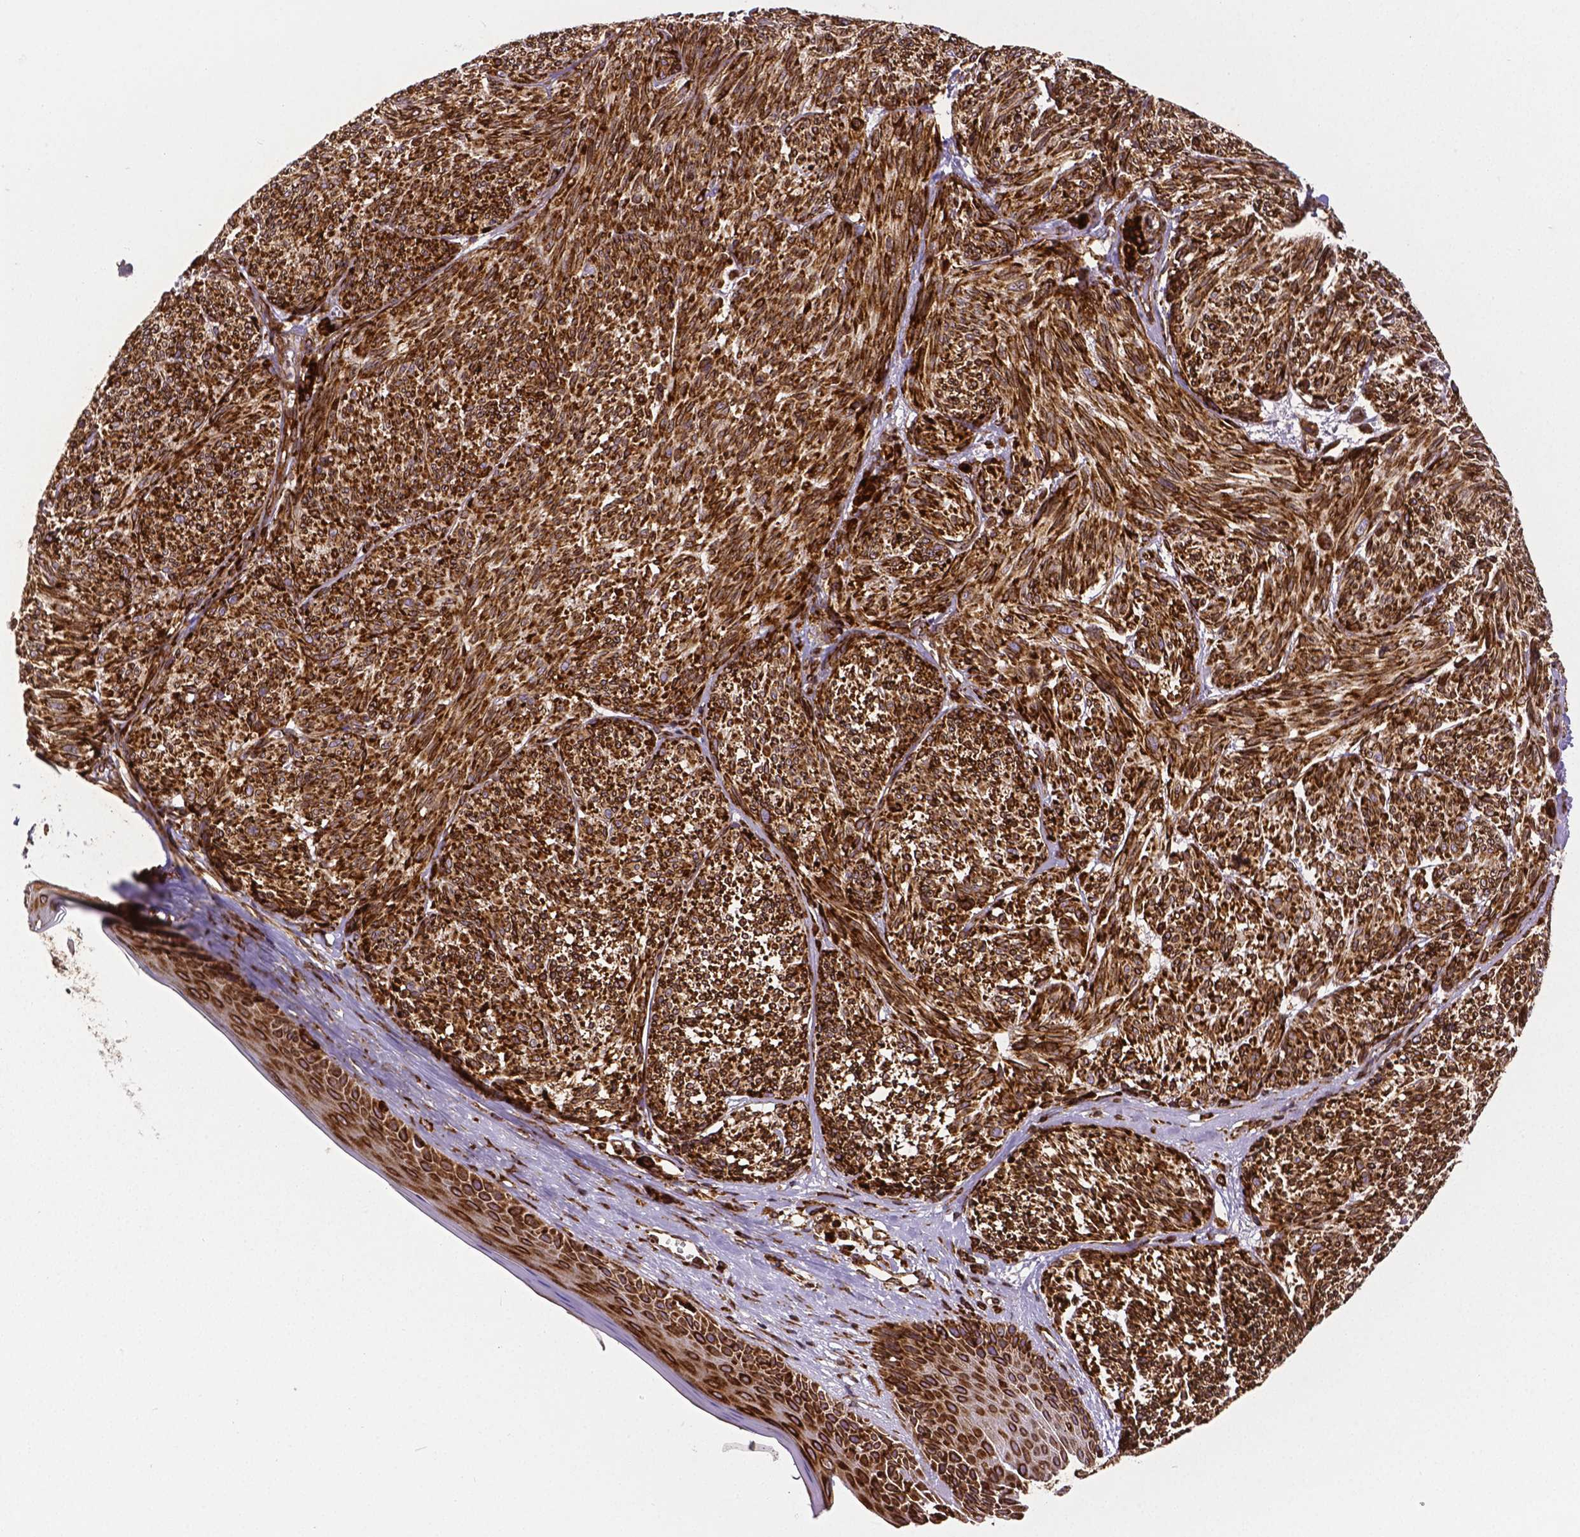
{"staining": {"intensity": "strong", "quantity": ">75%", "location": "cytoplasmic/membranous"}, "tissue": "melanoma", "cell_type": "Tumor cells", "image_type": "cancer", "snomed": [{"axis": "morphology", "description": "Malignant melanoma, NOS"}, {"axis": "topography", "description": "Skin"}], "caption": "The immunohistochemical stain labels strong cytoplasmic/membranous staining in tumor cells of malignant melanoma tissue.", "gene": "MTDH", "patient": {"sex": "male", "age": 79}}